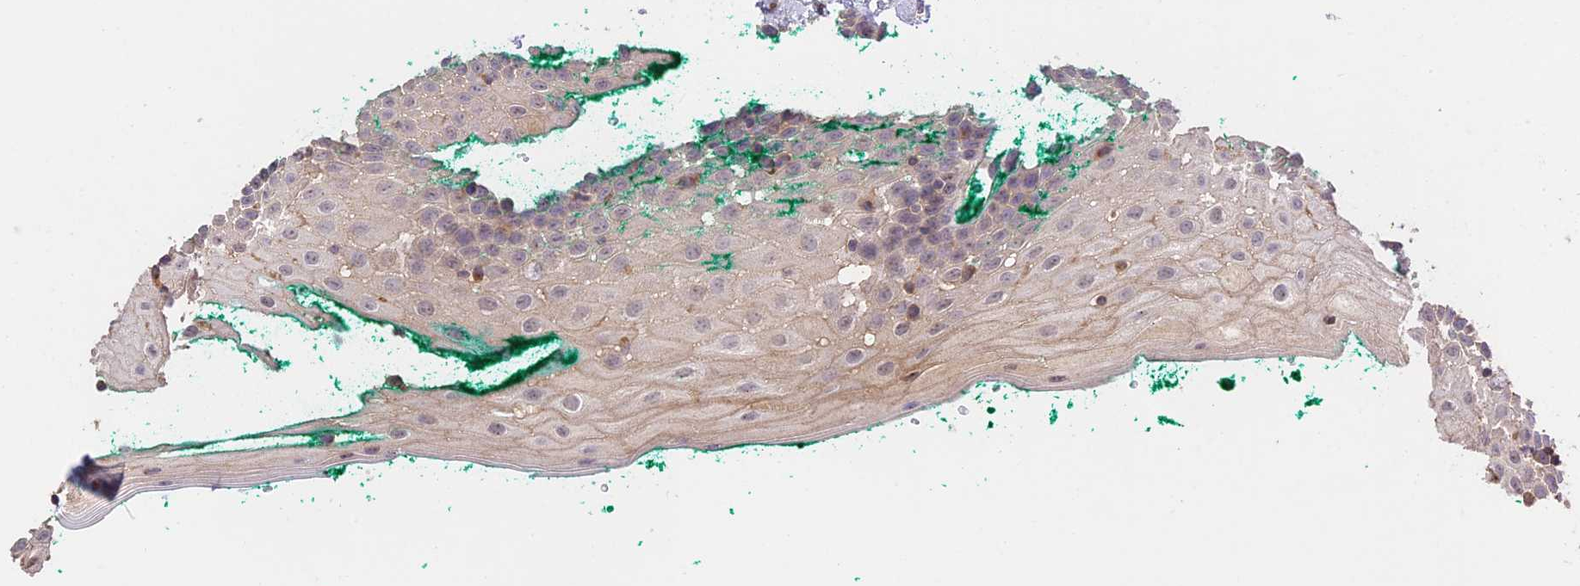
{"staining": {"intensity": "weak", "quantity": "25%-75%", "location": "cytoplasmic/membranous"}, "tissue": "oral mucosa", "cell_type": "Squamous epithelial cells", "image_type": "normal", "snomed": [{"axis": "morphology", "description": "Normal tissue, NOS"}, {"axis": "topography", "description": "Oral tissue"}], "caption": "A brown stain labels weak cytoplasmic/membranous positivity of a protein in squamous epithelial cells of normal oral mucosa. (brown staining indicates protein expression, while blue staining denotes nuclei).", "gene": "CLCF1", "patient": {"sex": "female", "age": 70}}